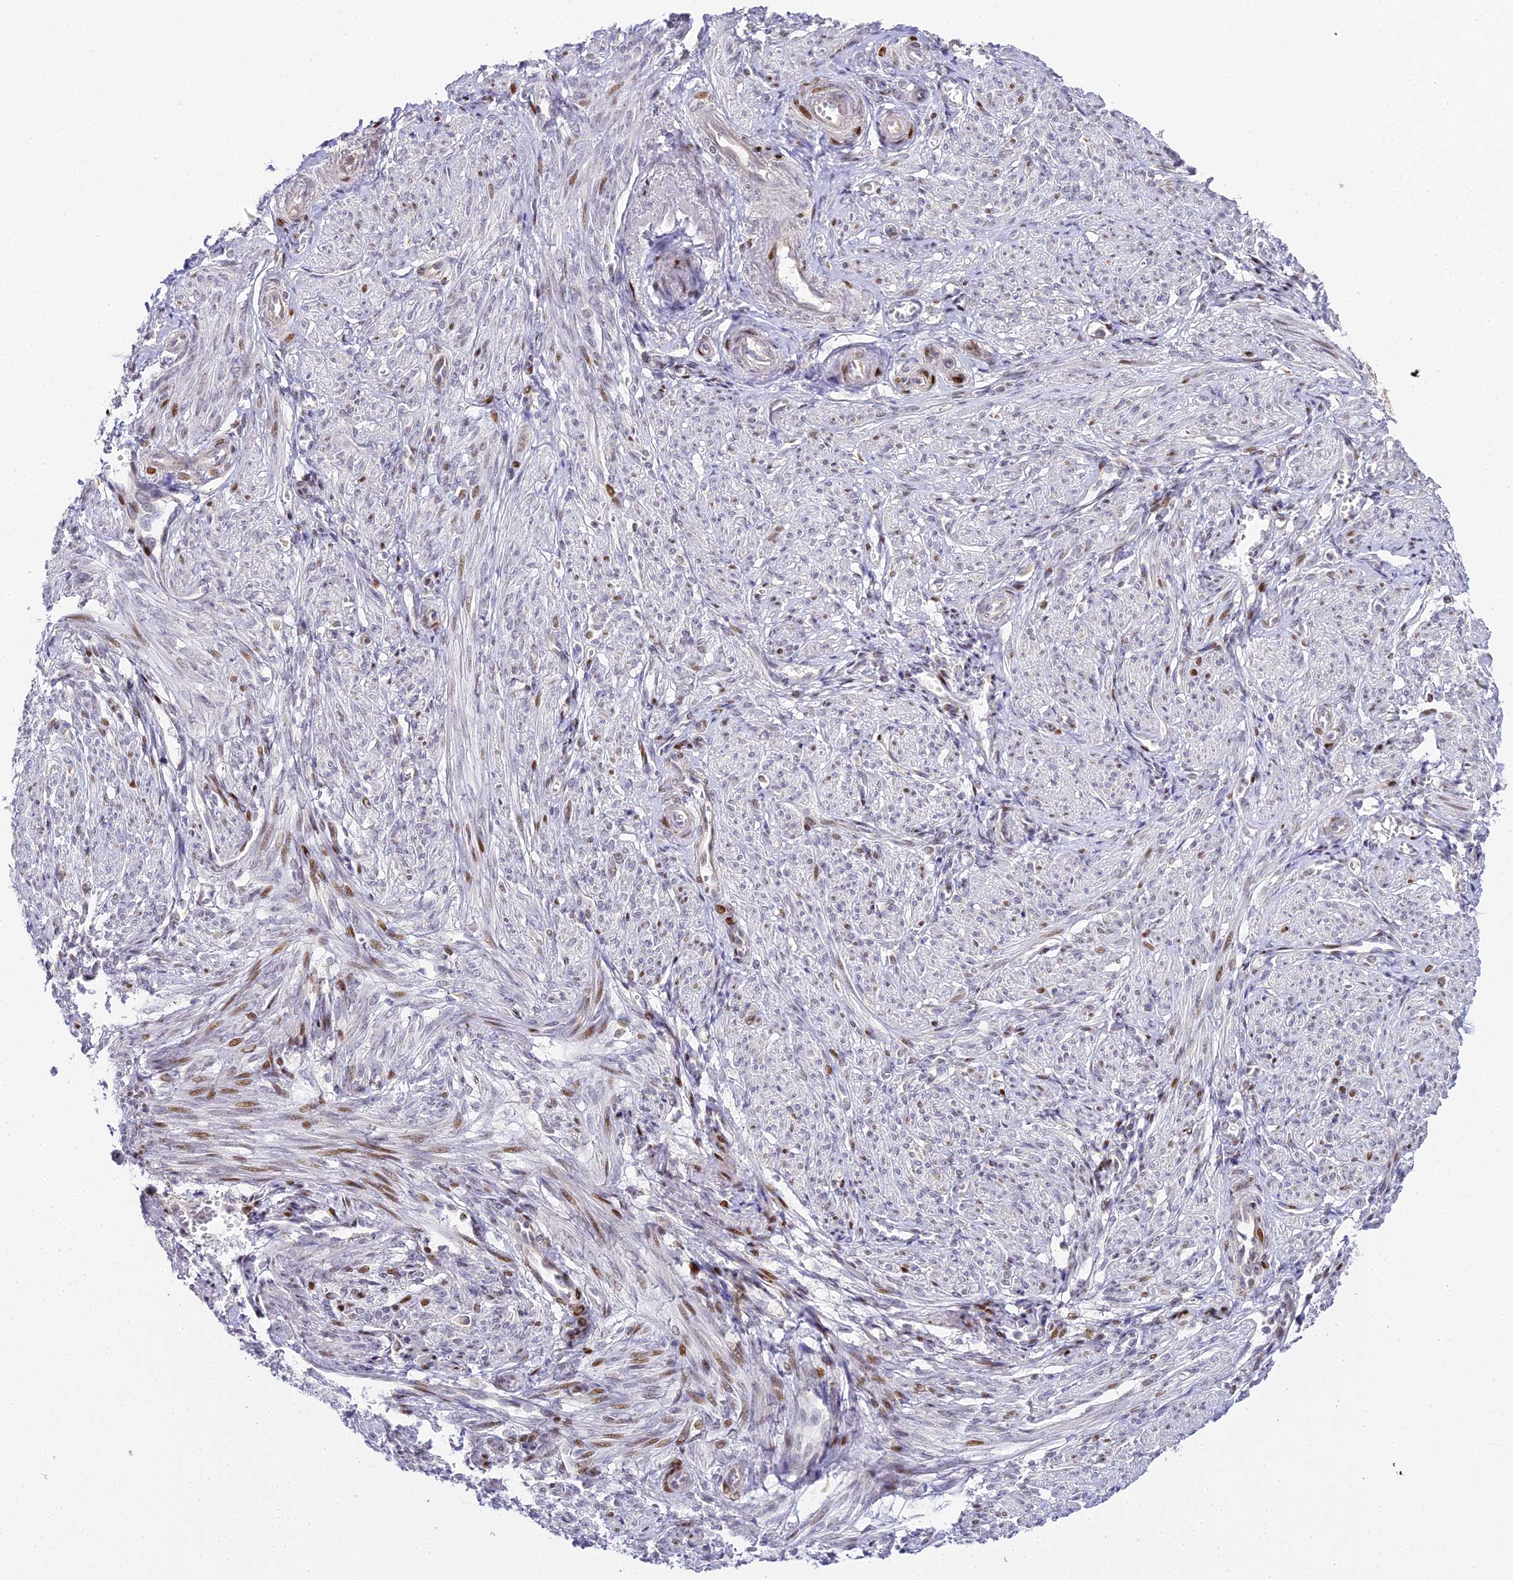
{"staining": {"intensity": "moderate", "quantity": "<25%", "location": "nuclear"}, "tissue": "smooth muscle", "cell_type": "Smooth muscle cells", "image_type": "normal", "snomed": [{"axis": "morphology", "description": "Normal tissue, NOS"}, {"axis": "topography", "description": "Smooth muscle"}], "caption": "This image reveals normal smooth muscle stained with immunohistochemistry (IHC) to label a protein in brown. The nuclear of smooth muscle cells show moderate positivity for the protein. Nuclei are counter-stained blue.", "gene": "SERP1", "patient": {"sex": "female", "age": 39}}